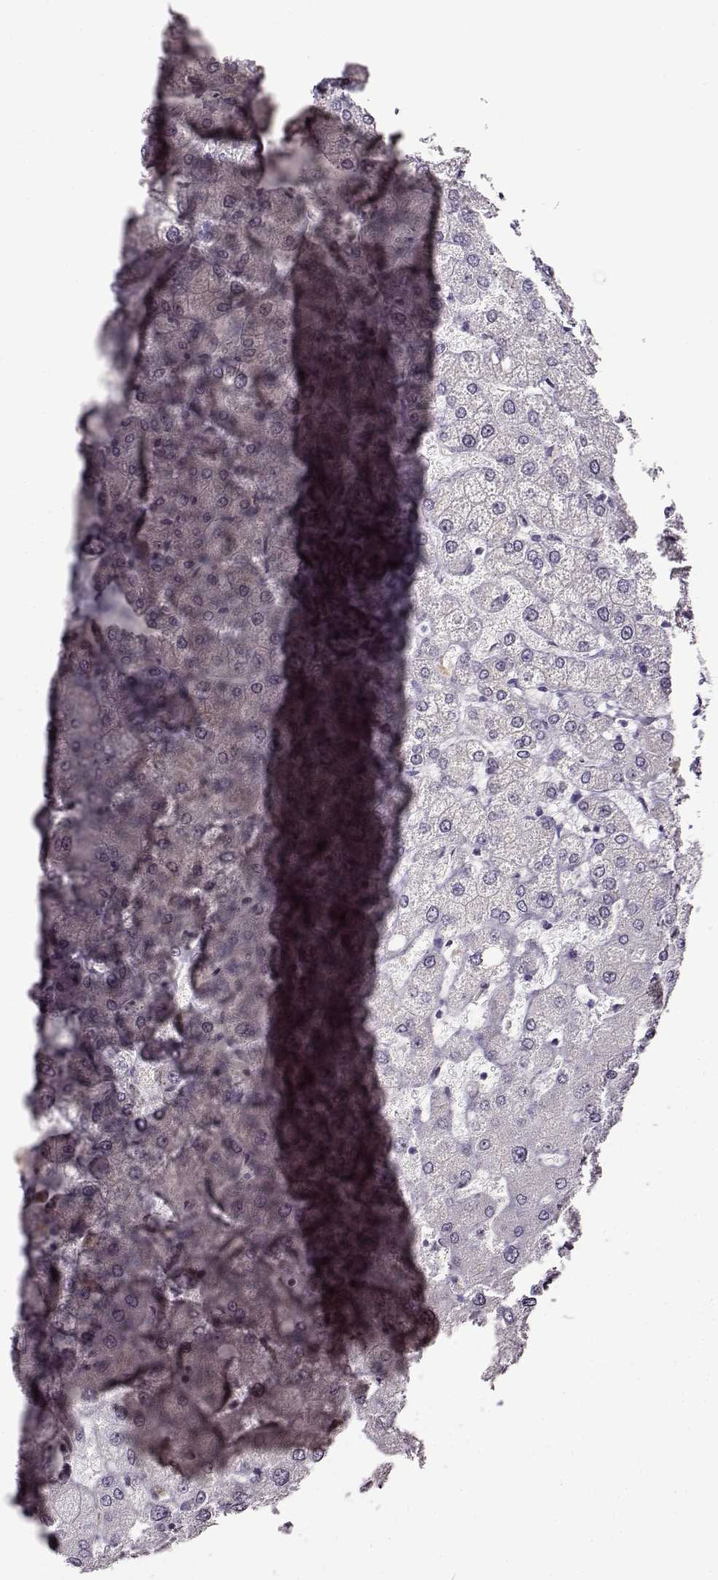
{"staining": {"intensity": "negative", "quantity": "none", "location": "none"}, "tissue": "liver", "cell_type": "Cholangiocytes", "image_type": "normal", "snomed": [{"axis": "morphology", "description": "Normal tissue, NOS"}, {"axis": "topography", "description": "Liver"}], "caption": "DAB (3,3'-diaminobenzidine) immunohistochemical staining of unremarkable human liver displays no significant staining in cholangiocytes. (Immunohistochemistry, brightfield microscopy, high magnification).", "gene": "FSHB", "patient": {"sex": "female", "age": 54}}